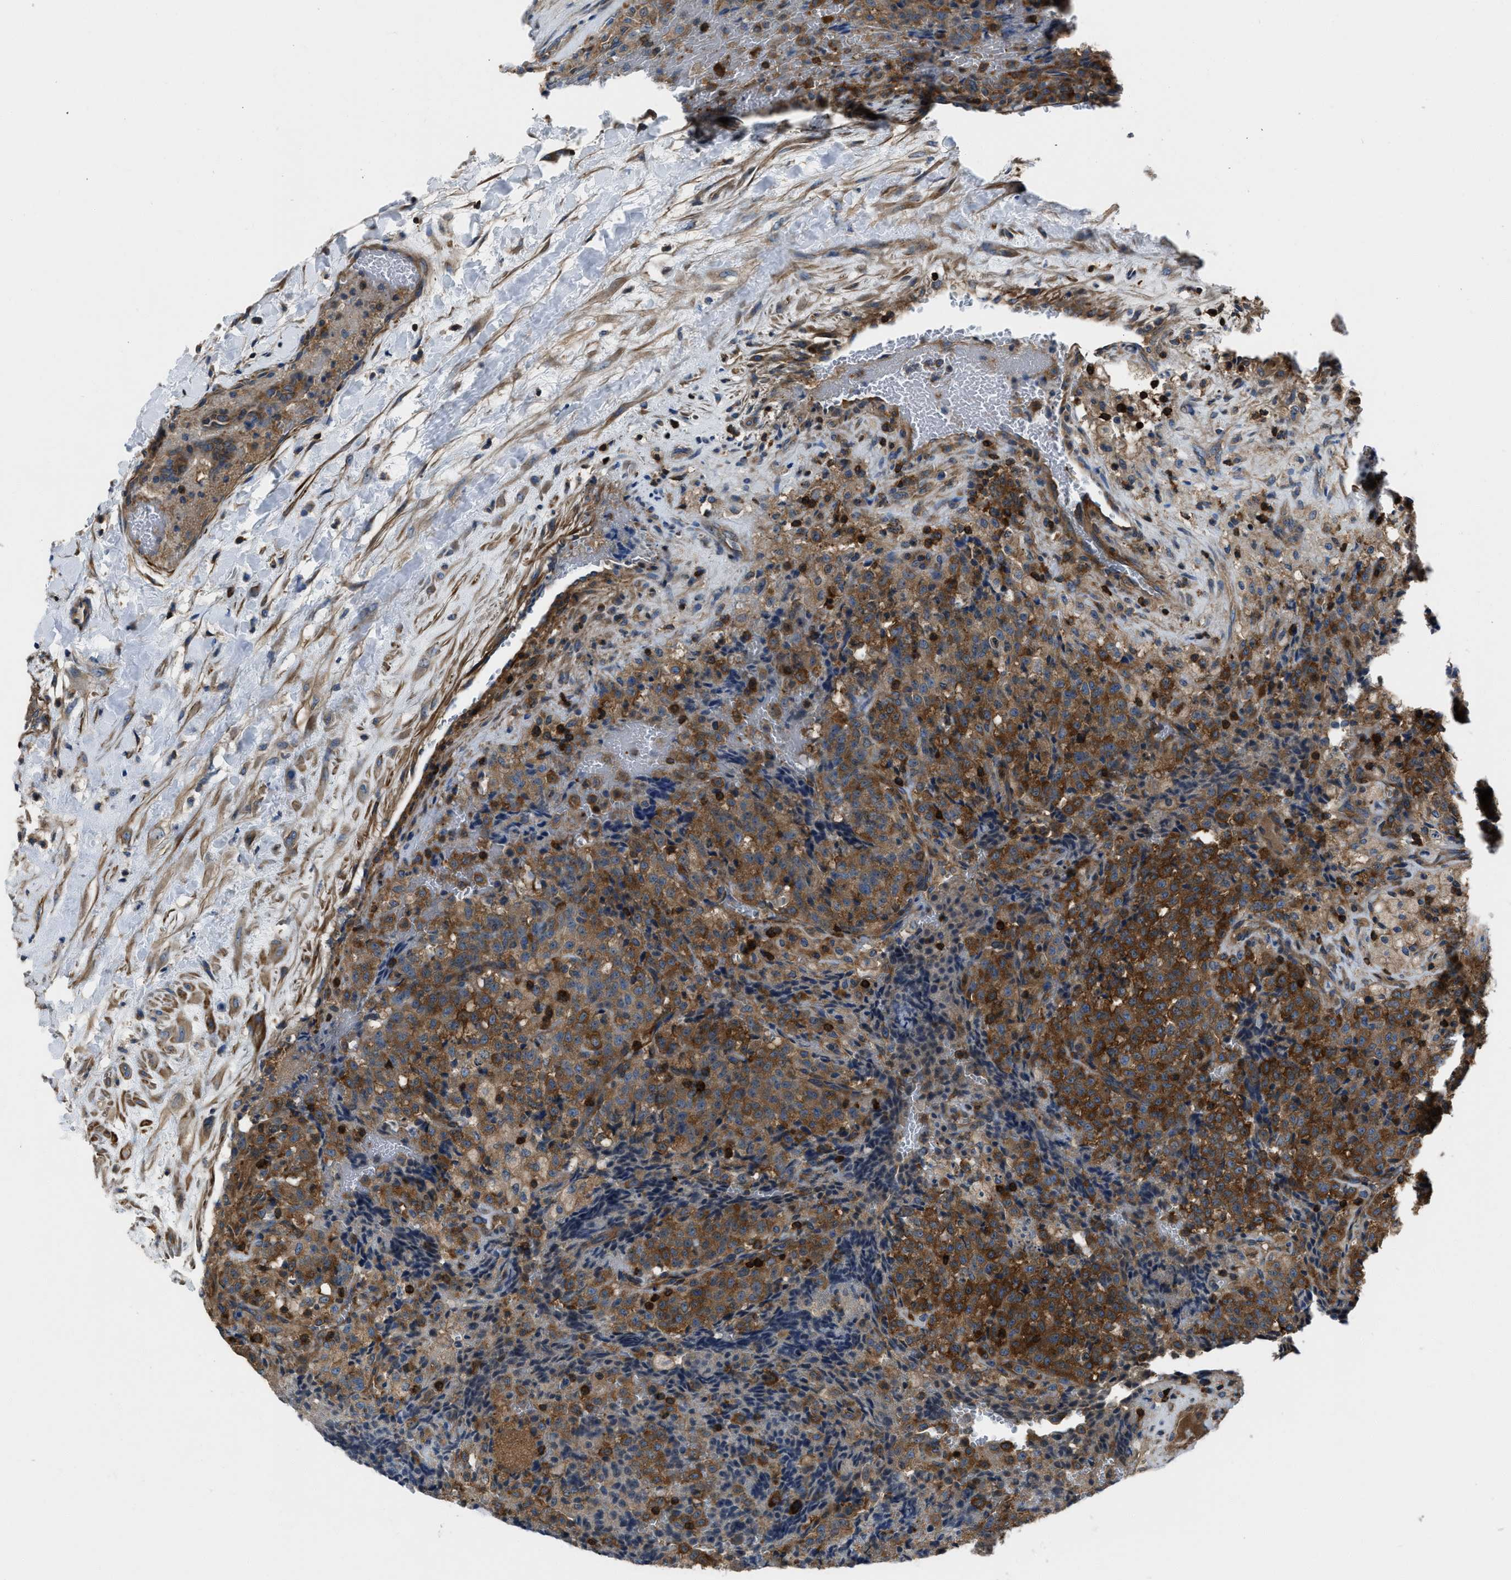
{"staining": {"intensity": "moderate", "quantity": ">75%", "location": "cytoplasmic/membranous"}, "tissue": "testis cancer", "cell_type": "Tumor cells", "image_type": "cancer", "snomed": [{"axis": "morphology", "description": "Seminoma, NOS"}, {"axis": "topography", "description": "Testis"}], "caption": "This micrograph exhibits immunohistochemistry (IHC) staining of seminoma (testis), with medium moderate cytoplasmic/membranous expression in approximately >75% of tumor cells.", "gene": "YARS1", "patient": {"sex": "male", "age": 59}}